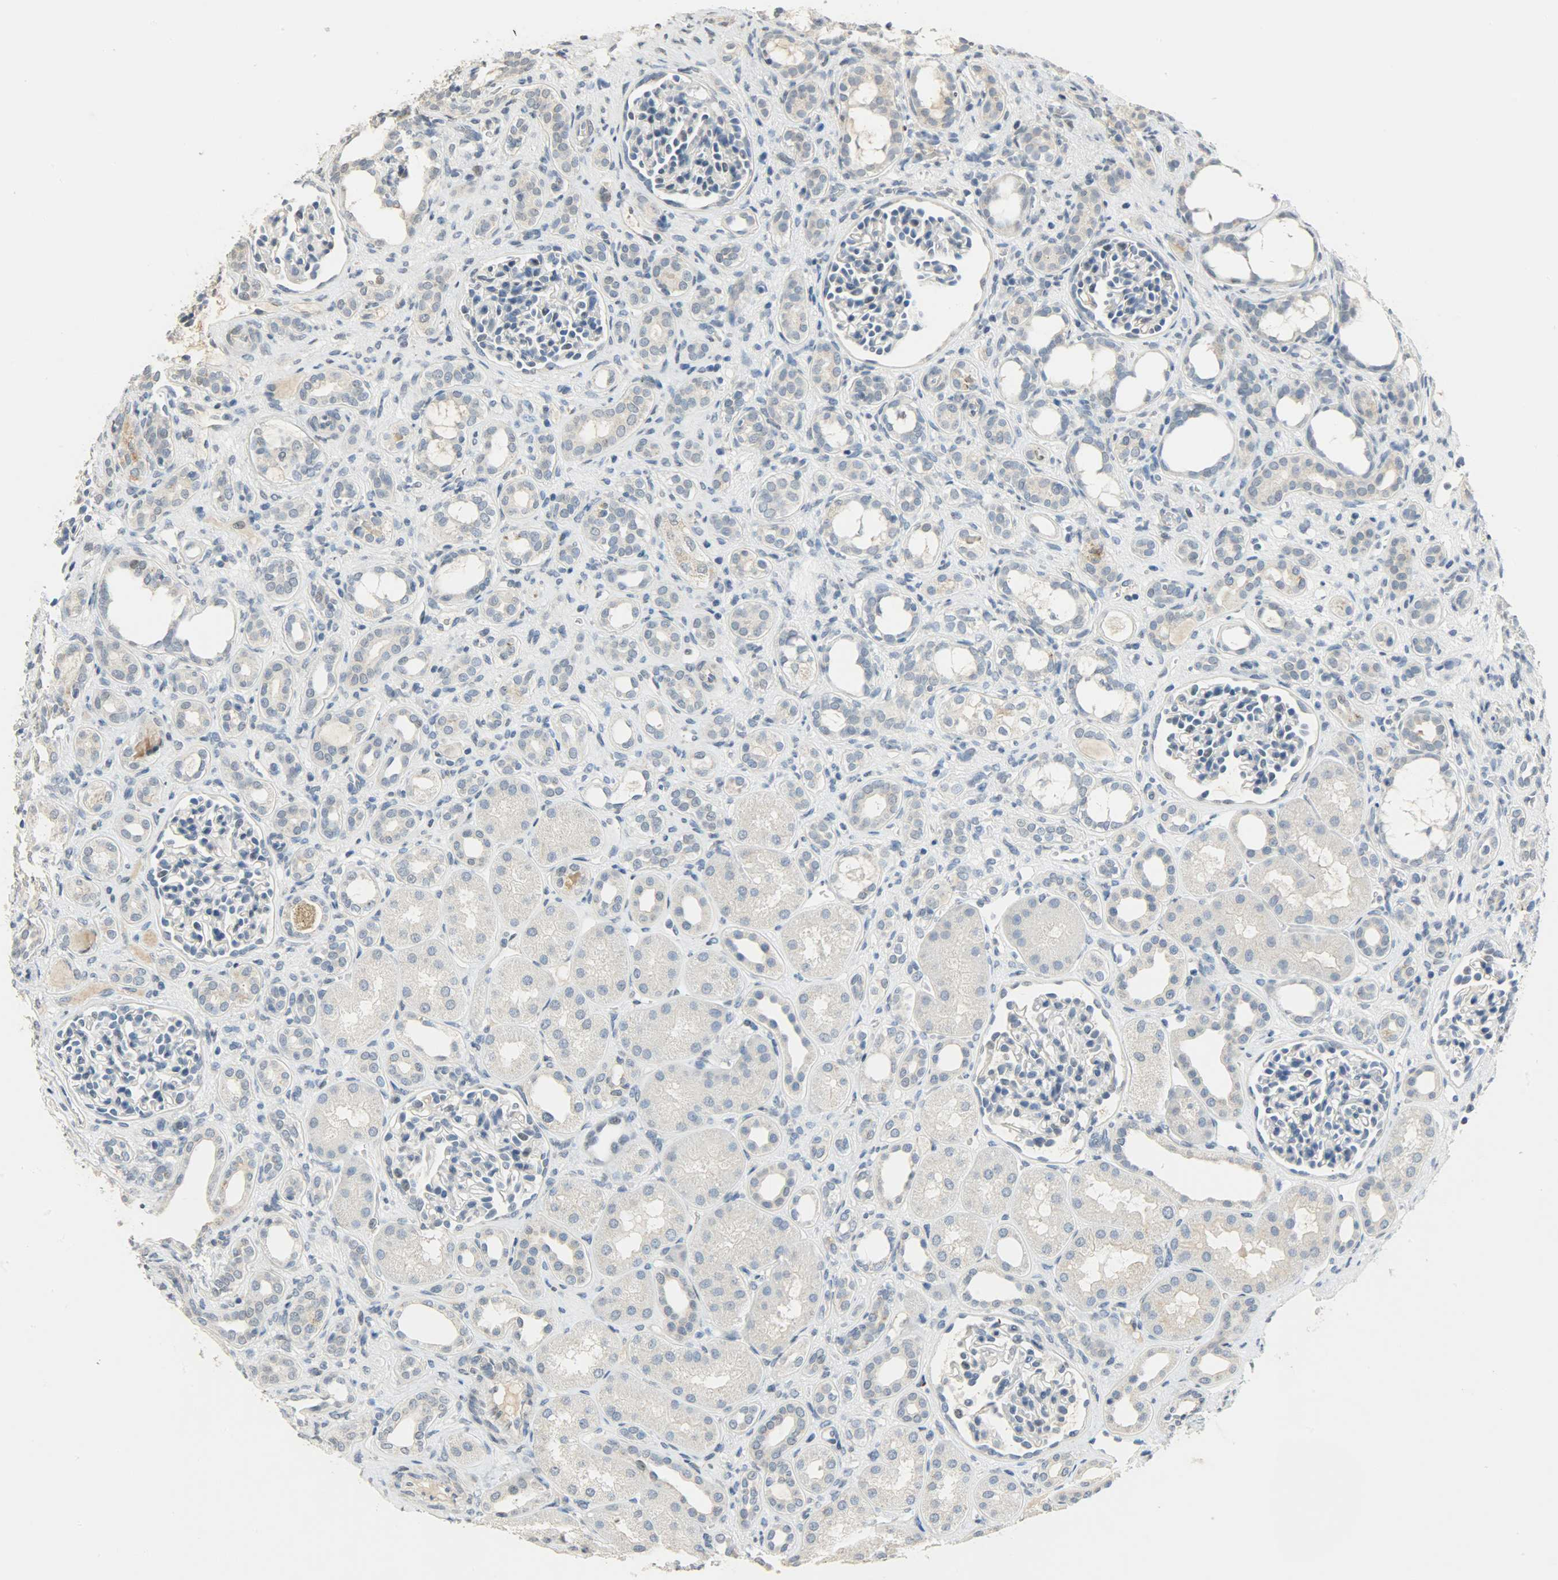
{"staining": {"intensity": "negative", "quantity": "none", "location": "none"}, "tissue": "kidney", "cell_type": "Cells in glomeruli", "image_type": "normal", "snomed": [{"axis": "morphology", "description": "Normal tissue, NOS"}, {"axis": "topography", "description": "Kidney"}], "caption": "Cells in glomeruli show no significant positivity in unremarkable kidney. (DAB (3,3'-diaminobenzidine) IHC, high magnification).", "gene": "DNAJB6", "patient": {"sex": "male", "age": 7}}